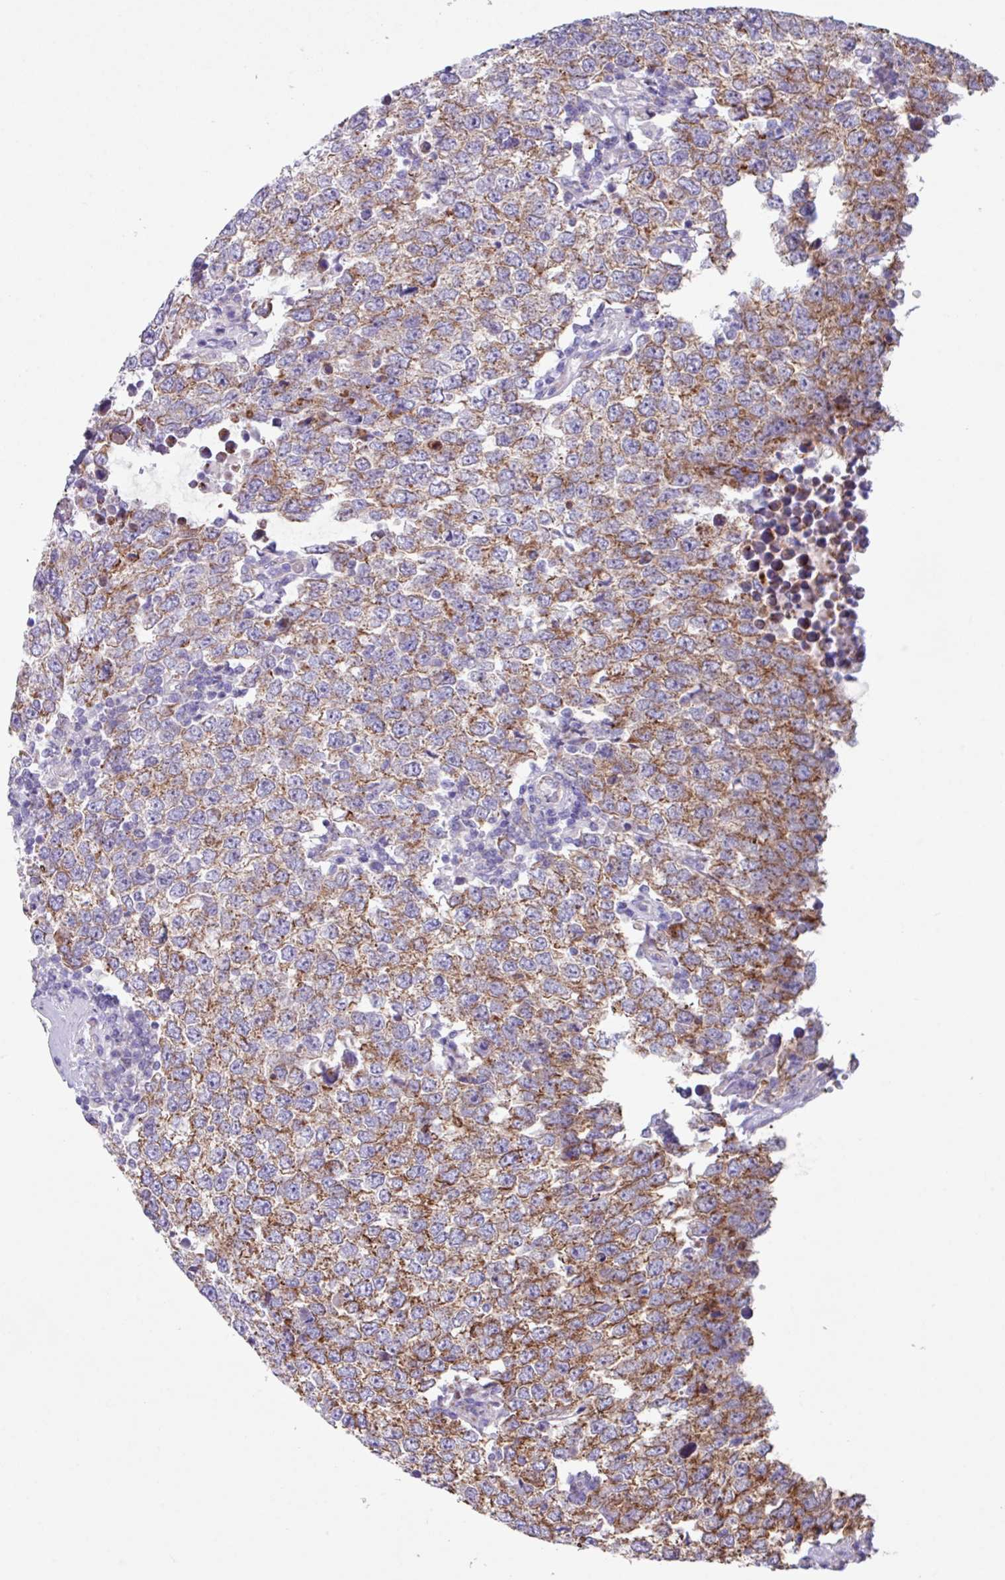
{"staining": {"intensity": "moderate", "quantity": ">75%", "location": "cytoplasmic/membranous"}, "tissue": "testis cancer", "cell_type": "Tumor cells", "image_type": "cancer", "snomed": [{"axis": "morphology", "description": "Seminoma, NOS"}, {"axis": "morphology", "description": "Carcinoma, Embryonal, NOS"}, {"axis": "topography", "description": "Testis"}], "caption": "Human testis cancer (embryonal carcinoma) stained with a protein marker reveals moderate staining in tumor cells.", "gene": "OTULIN", "patient": {"sex": "male", "age": 28}}